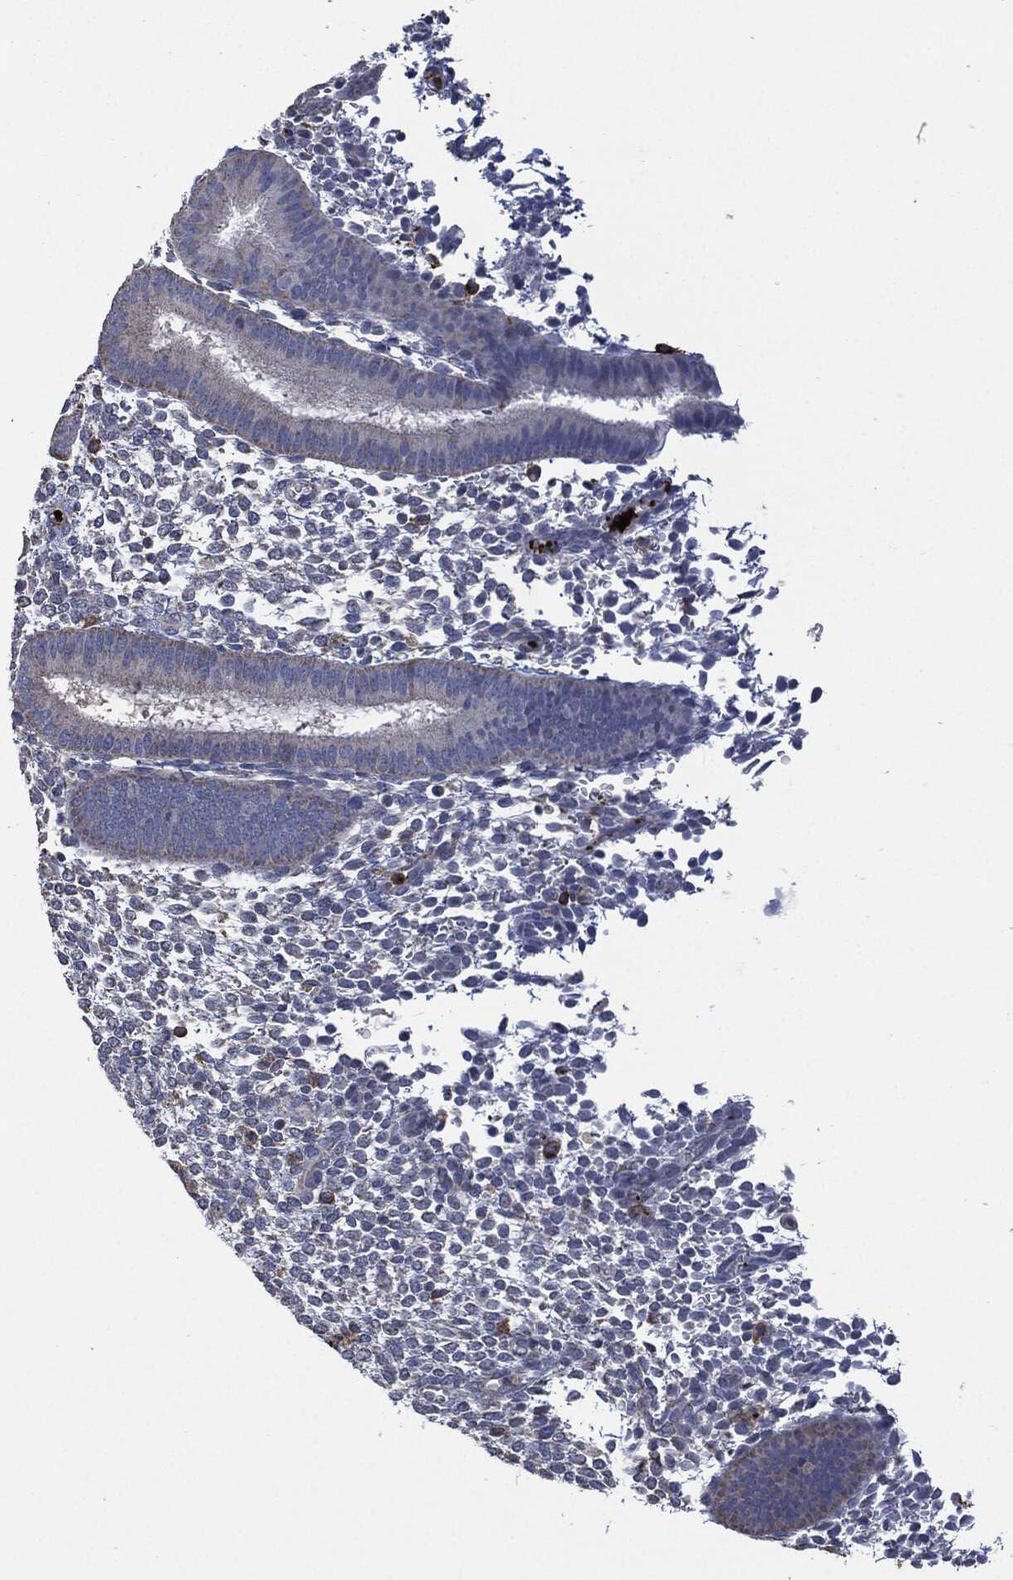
{"staining": {"intensity": "negative", "quantity": "none", "location": "none"}, "tissue": "endometrium", "cell_type": "Cells in endometrial stroma", "image_type": "normal", "snomed": [{"axis": "morphology", "description": "Normal tissue, NOS"}, {"axis": "topography", "description": "Endometrium"}], "caption": "Cells in endometrial stroma show no significant protein positivity in unremarkable endometrium. (DAB immunohistochemistry with hematoxylin counter stain).", "gene": "CD33", "patient": {"sex": "female", "age": 39}}